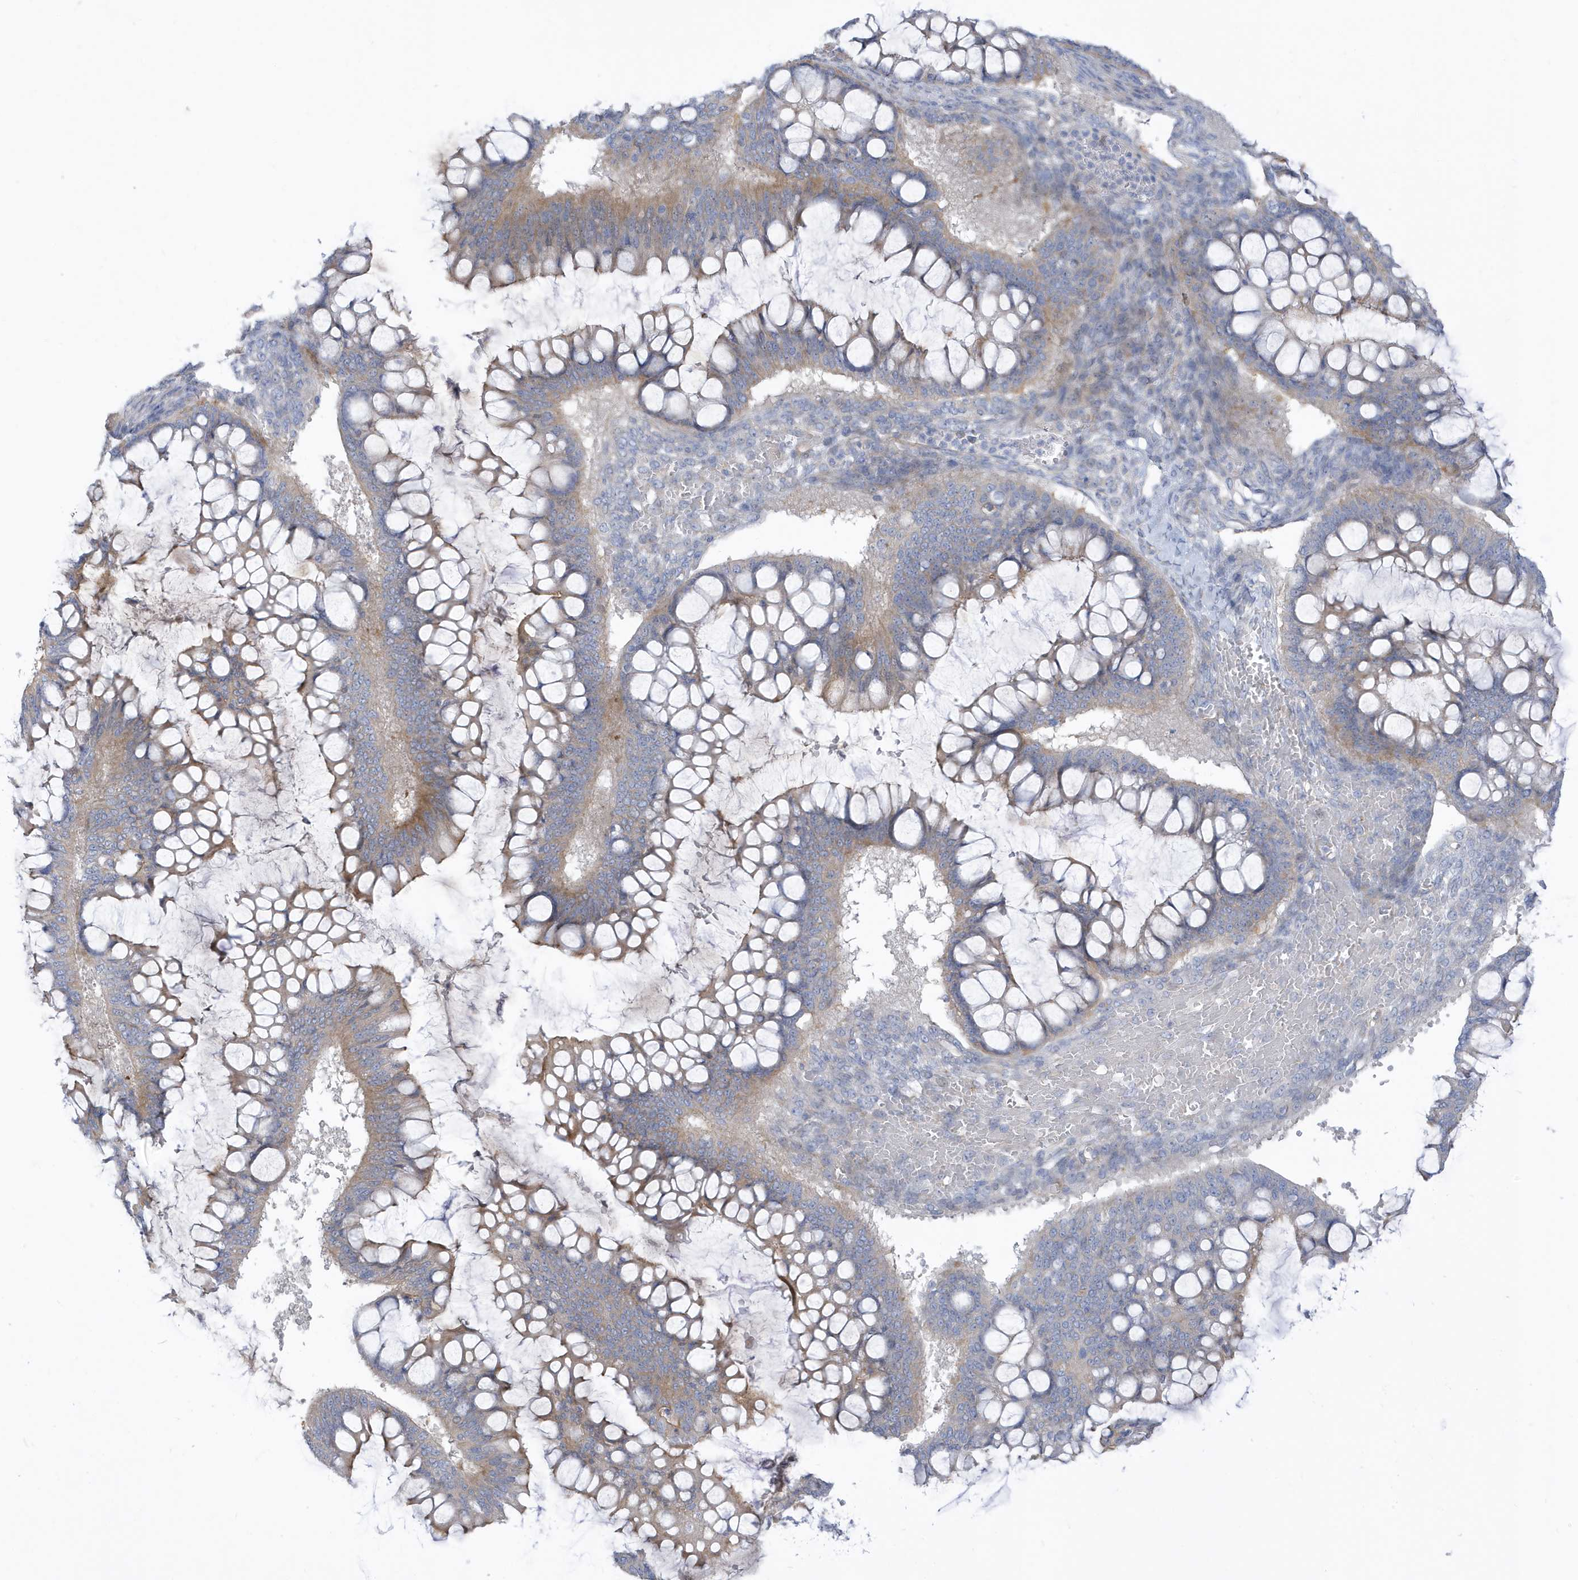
{"staining": {"intensity": "moderate", "quantity": "25%-75%", "location": "cytoplasmic/membranous"}, "tissue": "ovarian cancer", "cell_type": "Tumor cells", "image_type": "cancer", "snomed": [{"axis": "morphology", "description": "Cystadenocarcinoma, mucinous, NOS"}, {"axis": "topography", "description": "Ovary"}], "caption": "A high-resolution photomicrograph shows immunohistochemistry (IHC) staining of mucinous cystadenocarcinoma (ovarian), which displays moderate cytoplasmic/membranous staining in approximately 25%-75% of tumor cells.", "gene": "ATP13A5", "patient": {"sex": "female", "age": 73}}